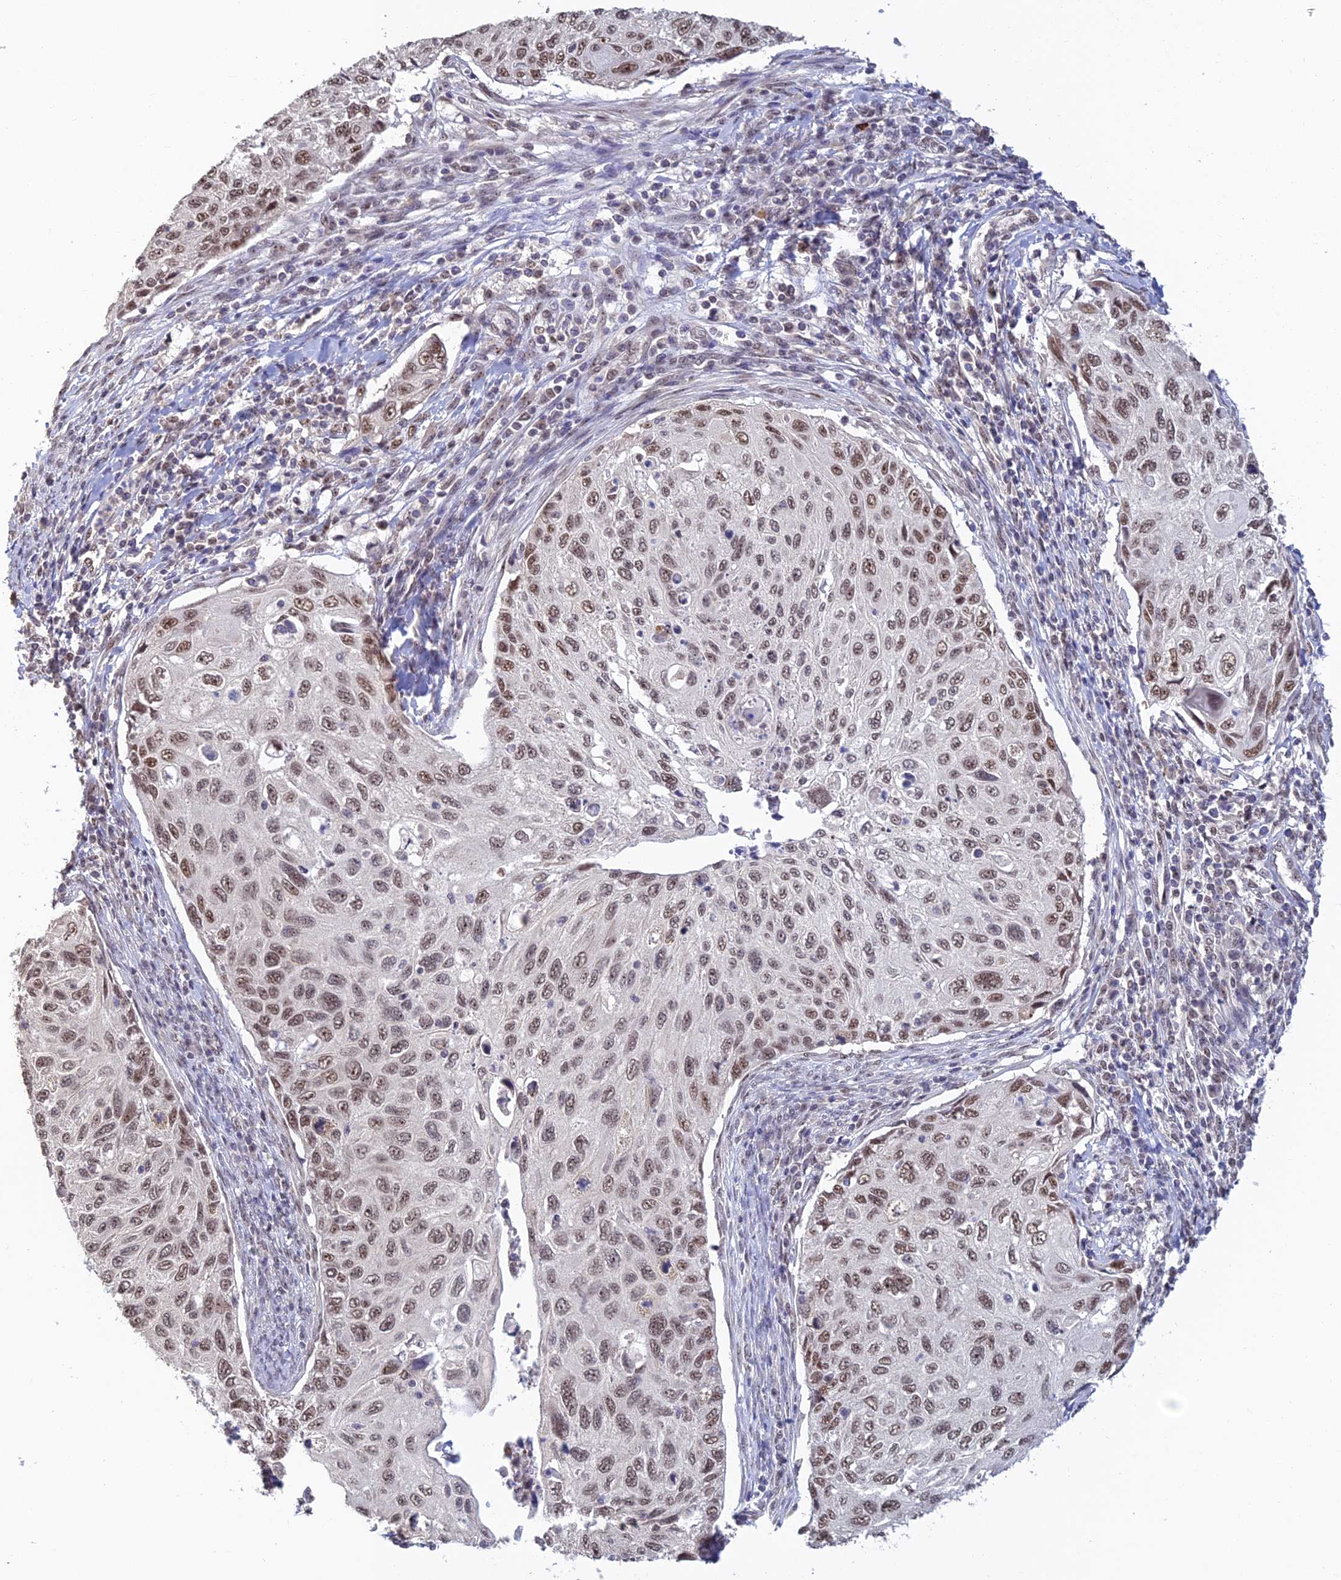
{"staining": {"intensity": "moderate", "quantity": ">75%", "location": "nuclear"}, "tissue": "cervical cancer", "cell_type": "Tumor cells", "image_type": "cancer", "snomed": [{"axis": "morphology", "description": "Squamous cell carcinoma, NOS"}, {"axis": "topography", "description": "Cervix"}], "caption": "Brown immunohistochemical staining in human cervical squamous cell carcinoma reveals moderate nuclear positivity in approximately >75% of tumor cells.", "gene": "POLR1G", "patient": {"sex": "female", "age": 70}}